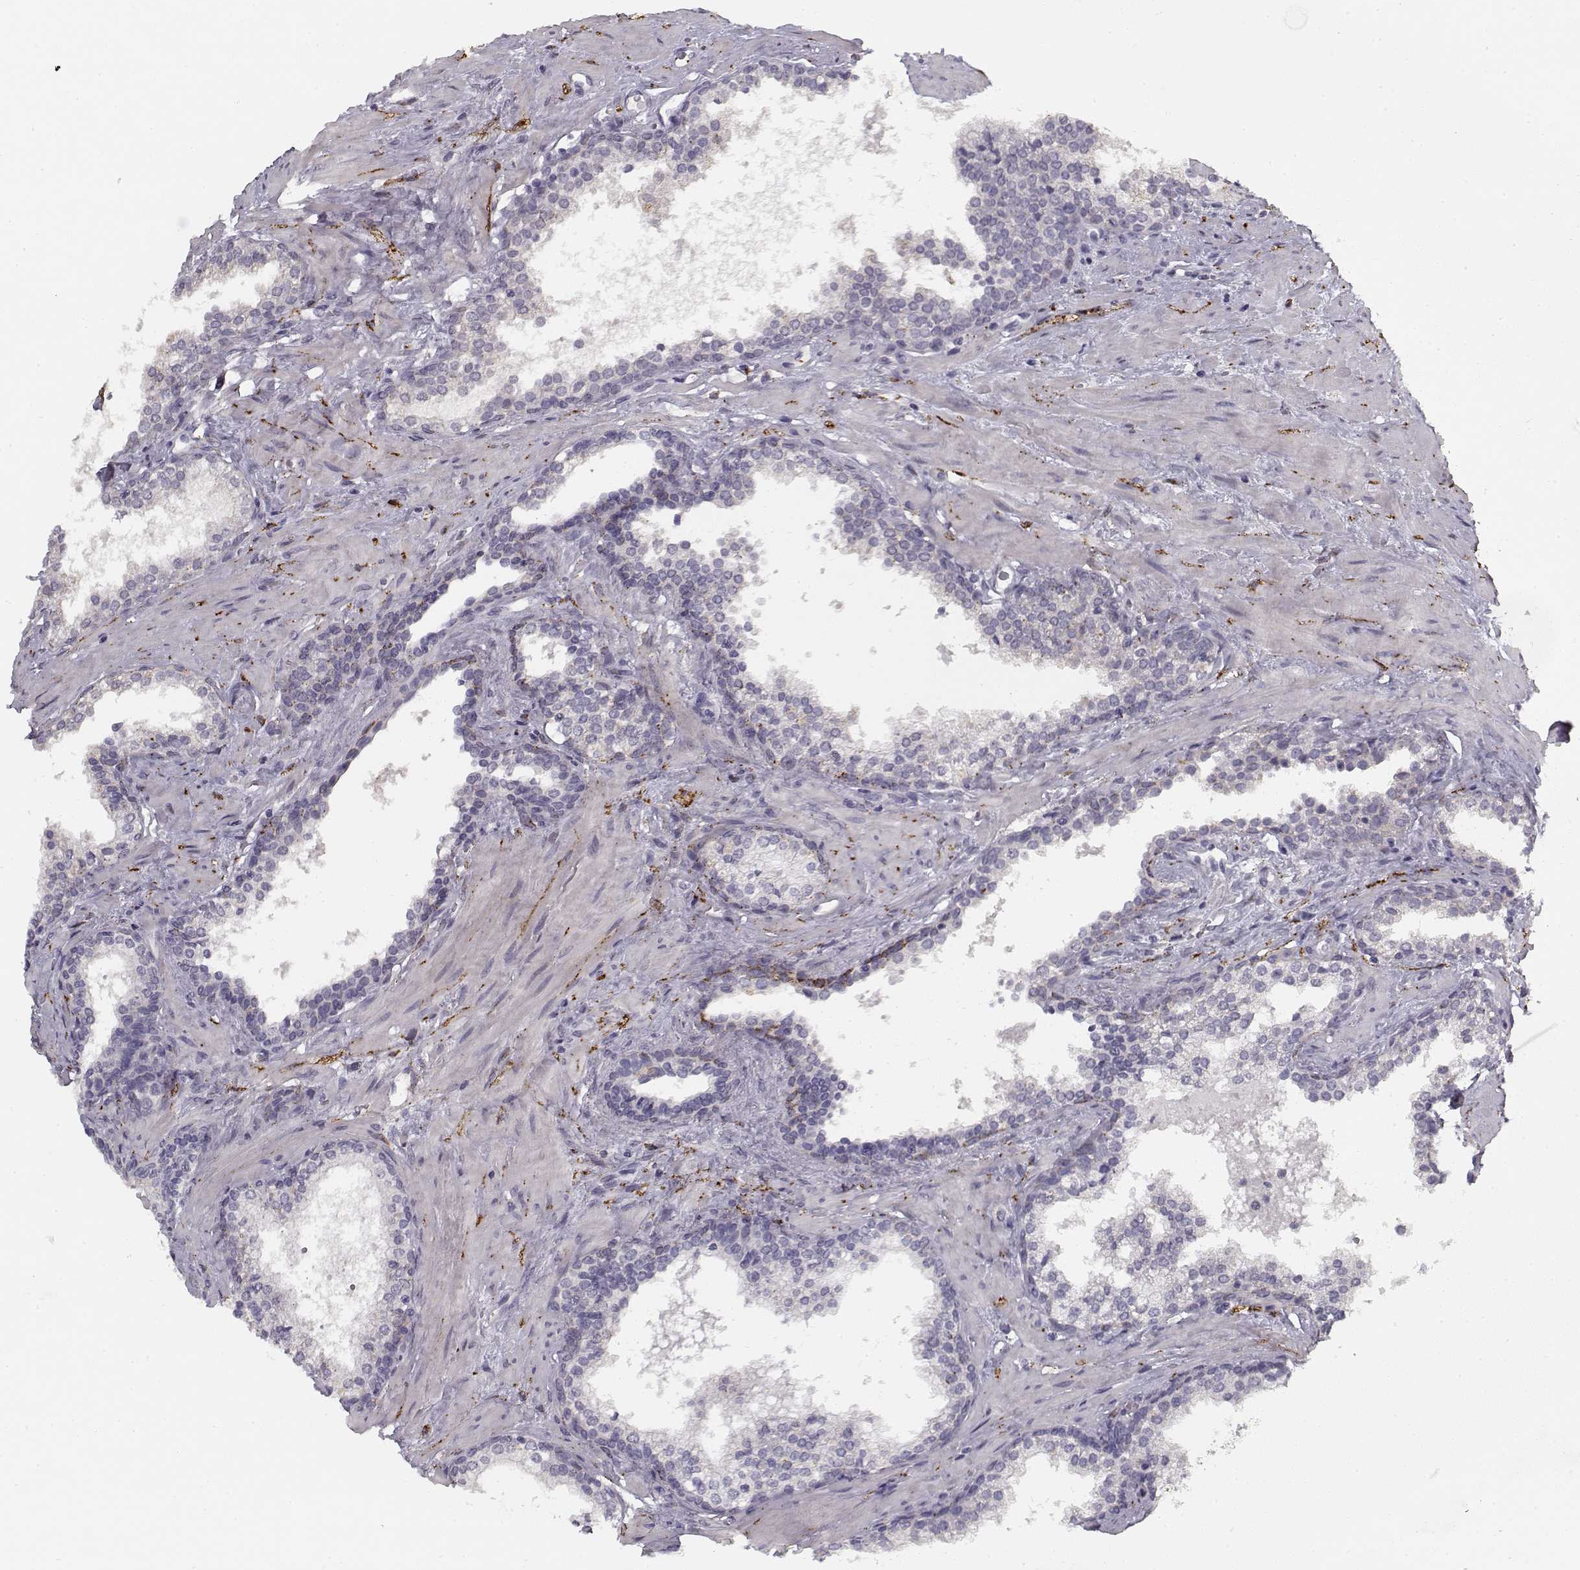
{"staining": {"intensity": "negative", "quantity": "none", "location": "none"}, "tissue": "prostate cancer", "cell_type": "Tumor cells", "image_type": "cancer", "snomed": [{"axis": "morphology", "description": "Adenocarcinoma, NOS"}, {"axis": "topography", "description": "Prostate"}], "caption": "This is a photomicrograph of IHC staining of prostate adenocarcinoma, which shows no positivity in tumor cells. The staining is performed using DAB brown chromogen with nuclei counter-stained in using hematoxylin.", "gene": "SNCA", "patient": {"sex": "male", "age": 66}}